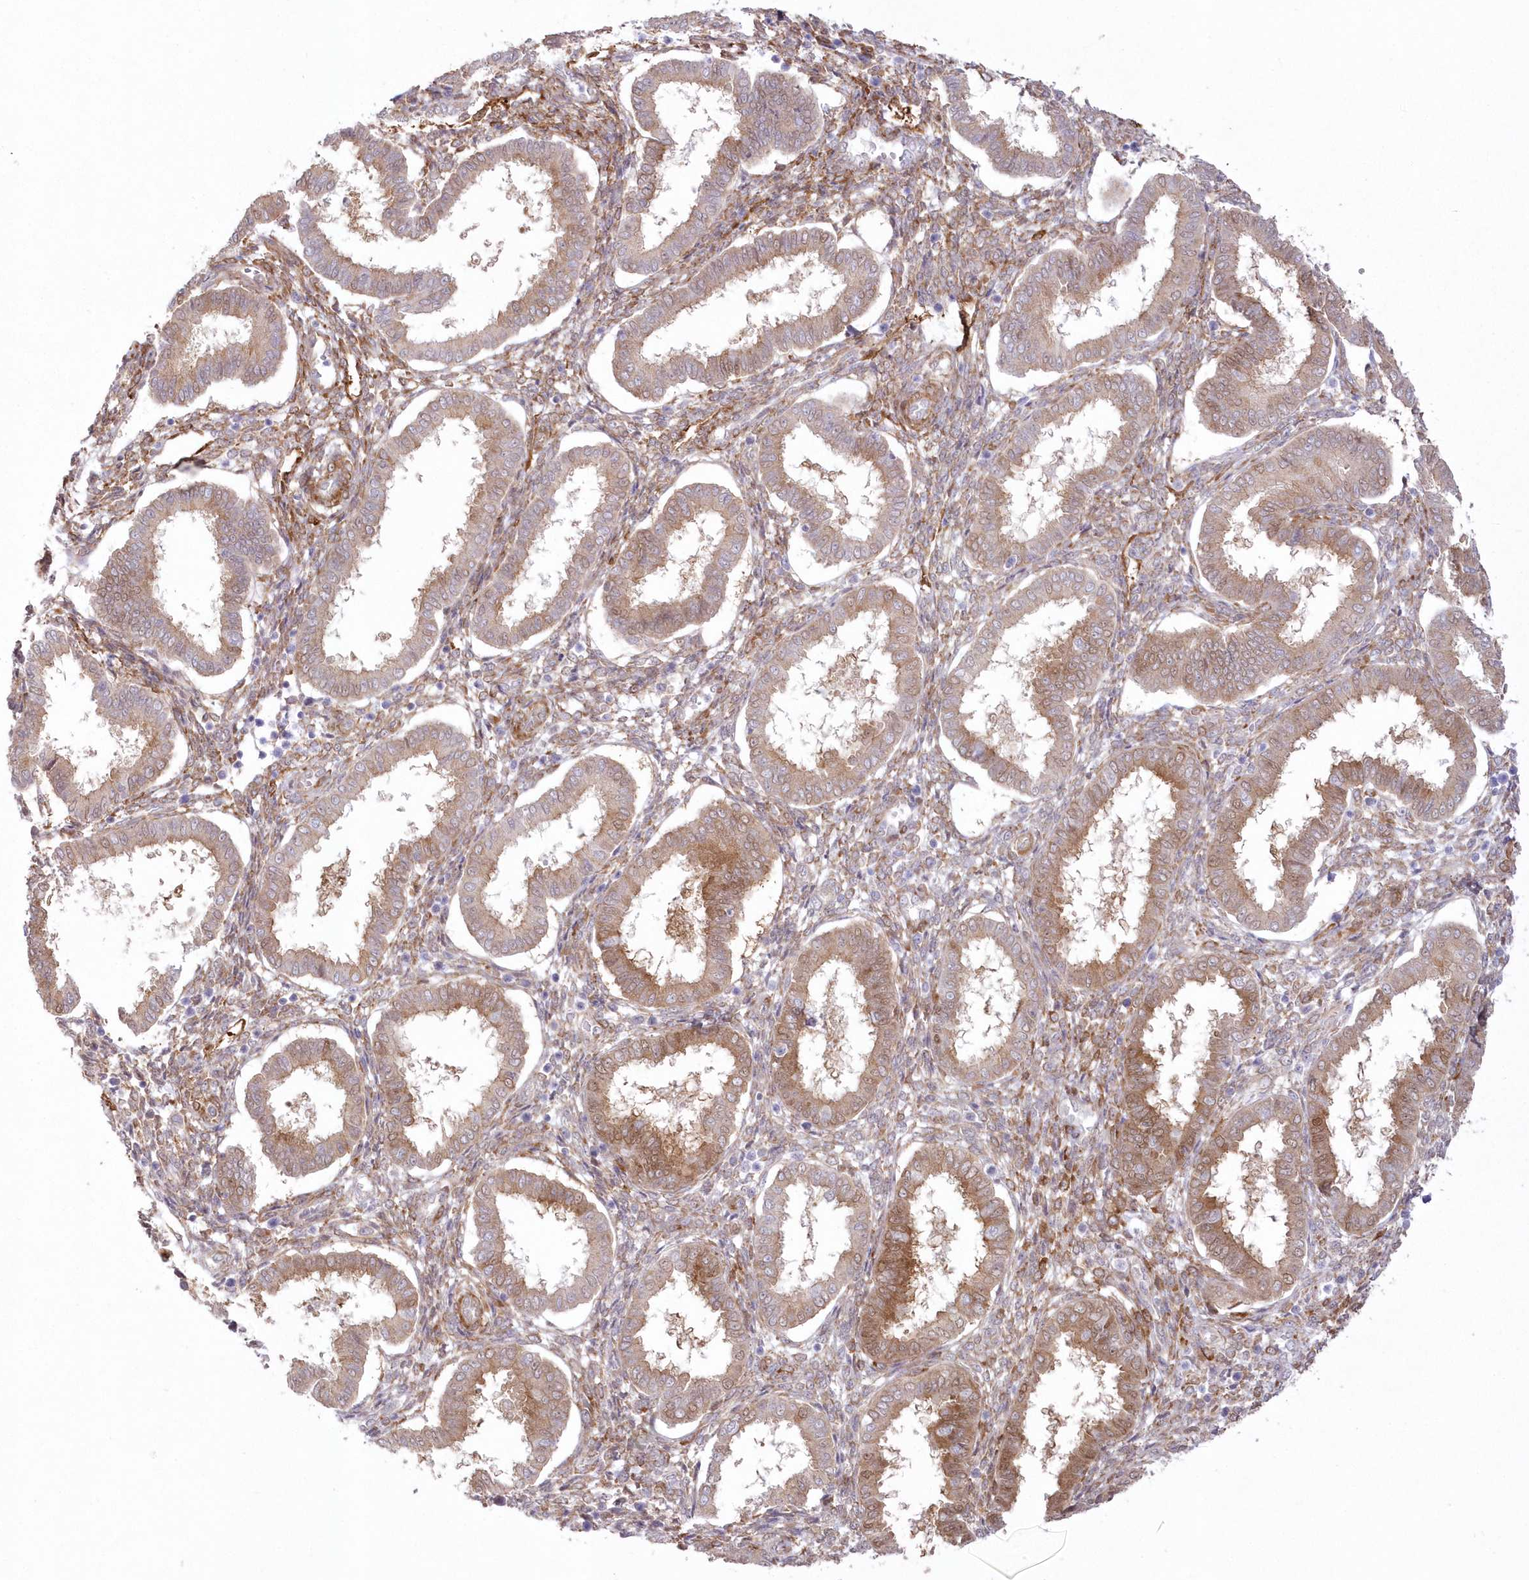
{"staining": {"intensity": "moderate", "quantity": "25%-75%", "location": "cytoplasmic/membranous"}, "tissue": "endometrium", "cell_type": "Cells in endometrial stroma", "image_type": "normal", "snomed": [{"axis": "morphology", "description": "Normal tissue, NOS"}, {"axis": "topography", "description": "Endometrium"}], "caption": "A micrograph of human endometrium stained for a protein displays moderate cytoplasmic/membranous brown staining in cells in endometrial stroma. (Brightfield microscopy of DAB IHC at high magnification).", "gene": "SH3PXD2B", "patient": {"sex": "female", "age": 24}}